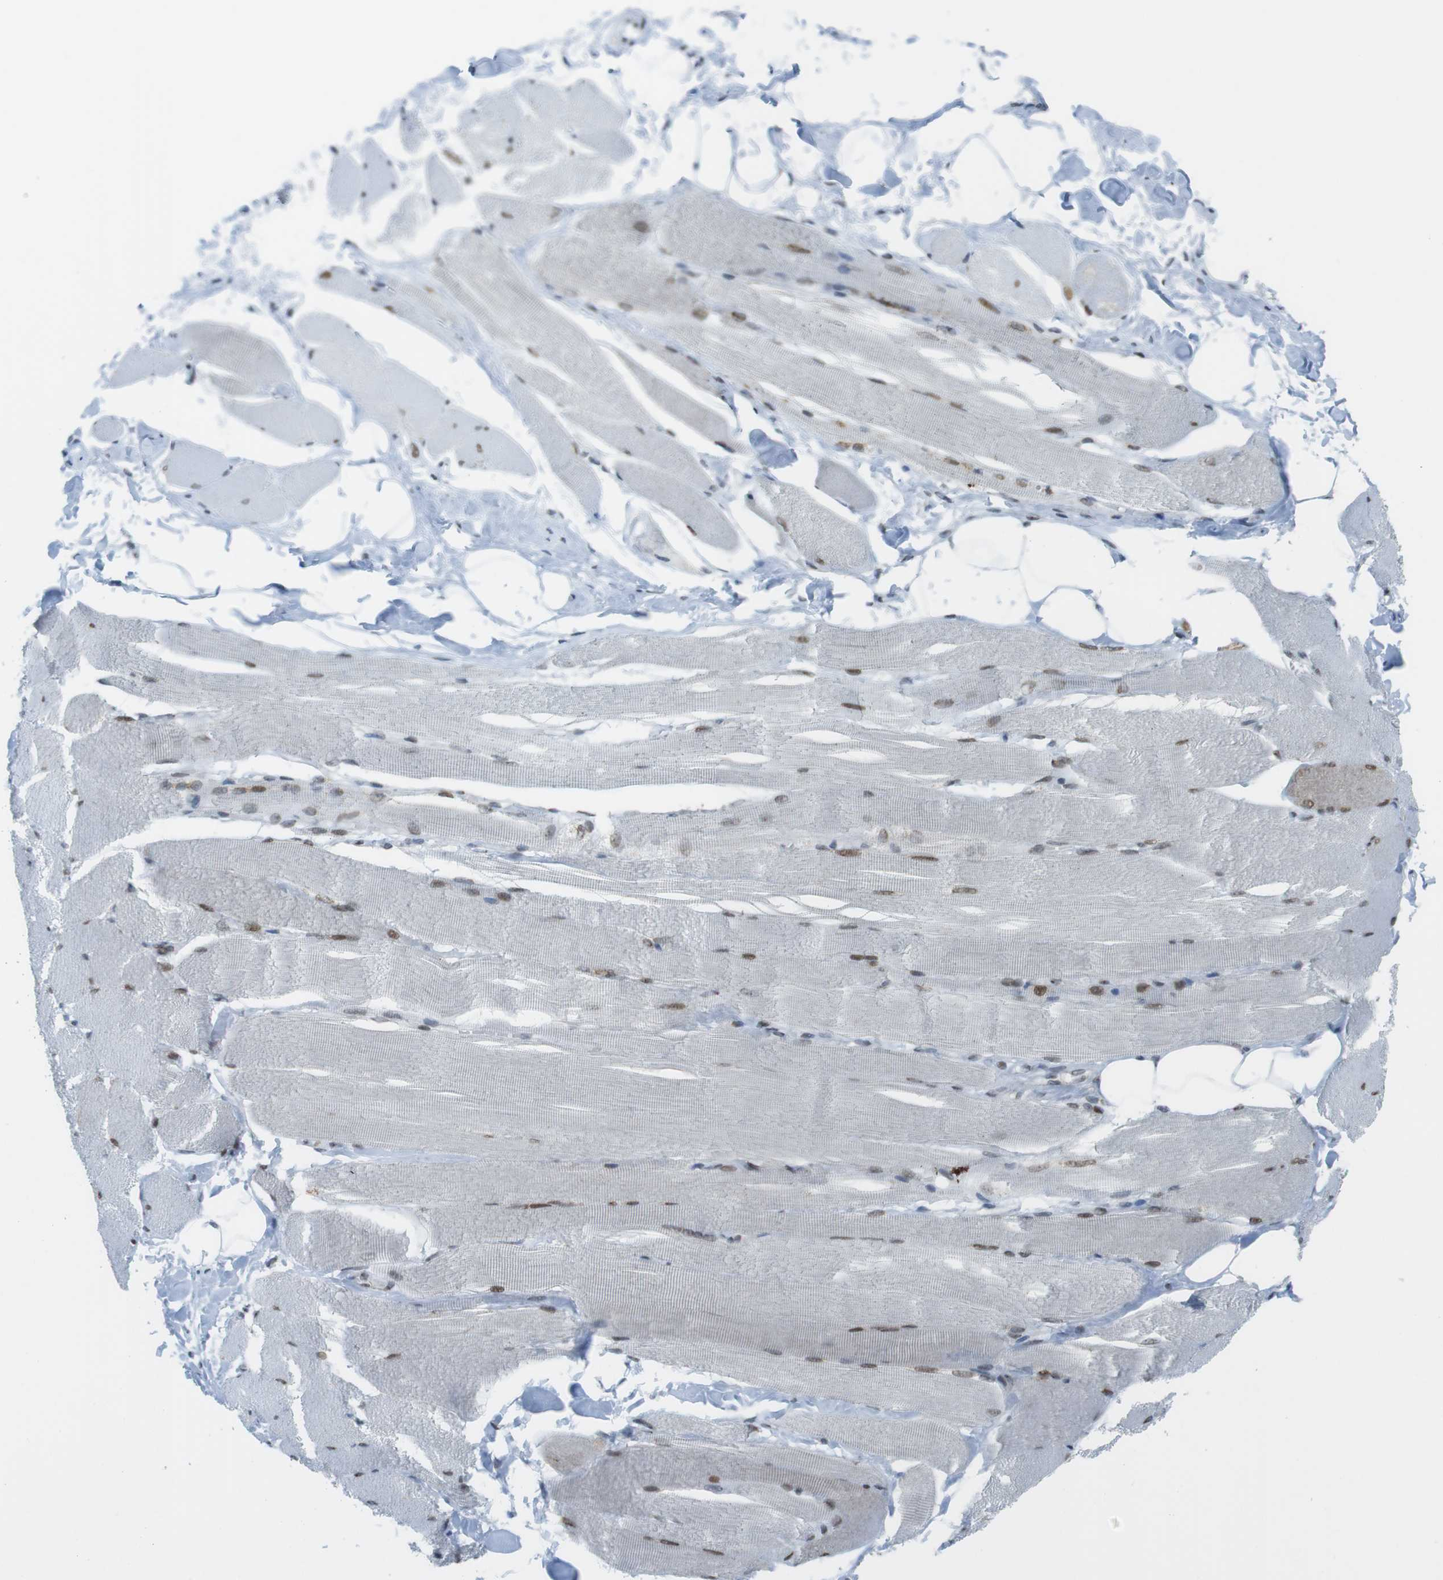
{"staining": {"intensity": "moderate", "quantity": ">75%", "location": "nuclear"}, "tissue": "skeletal muscle", "cell_type": "Myocytes", "image_type": "normal", "snomed": [{"axis": "morphology", "description": "Normal tissue, NOS"}, {"axis": "topography", "description": "Skeletal muscle"}, {"axis": "topography", "description": "Peripheral nerve tissue"}], "caption": "This histopathology image shows IHC staining of unremarkable skeletal muscle, with medium moderate nuclear staining in approximately >75% of myocytes.", "gene": "UBB", "patient": {"sex": "female", "age": 84}}